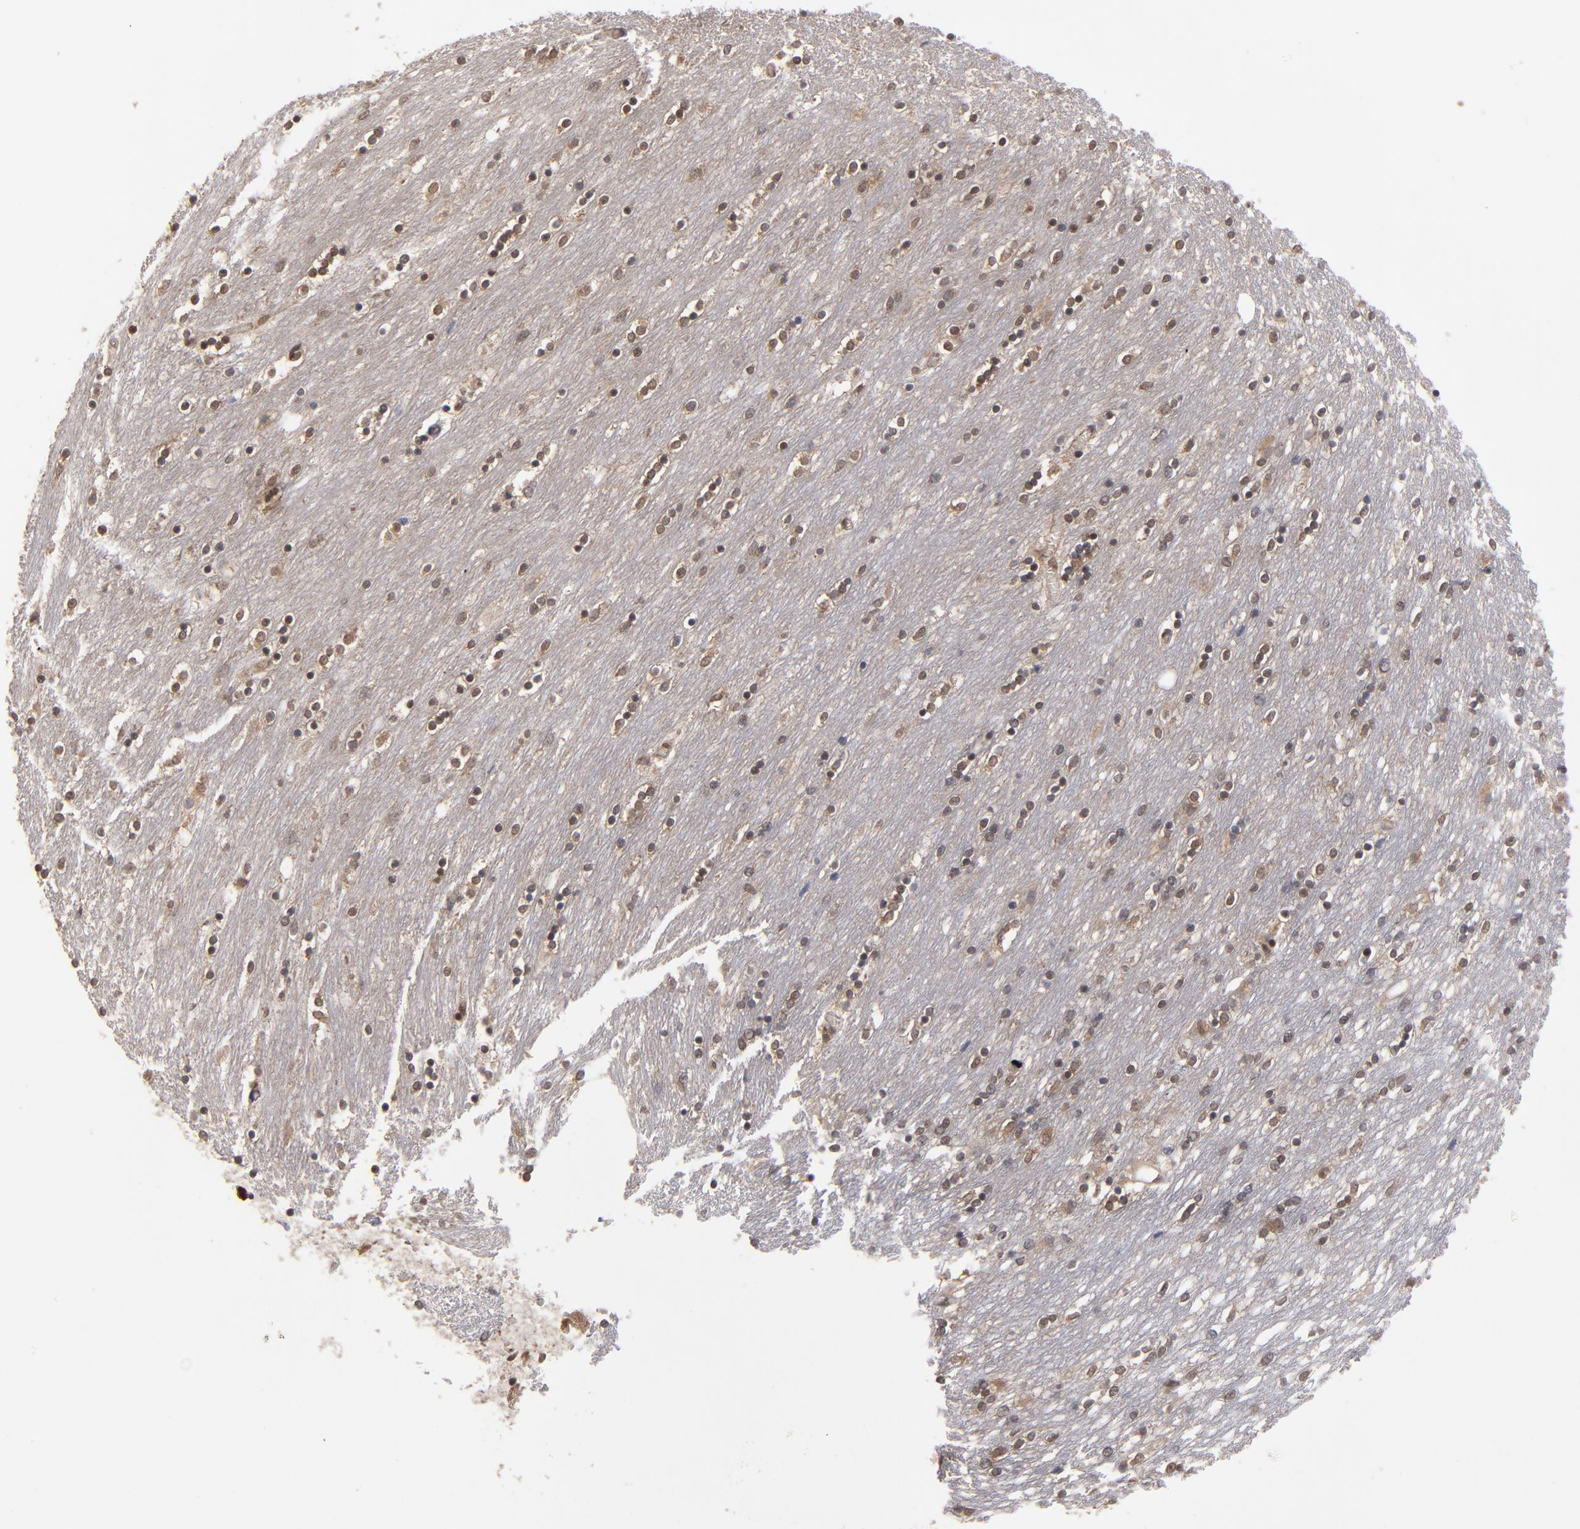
{"staining": {"intensity": "weak", "quantity": "<25%", "location": "nuclear"}, "tissue": "caudate", "cell_type": "Glial cells", "image_type": "normal", "snomed": [{"axis": "morphology", "description": "Normal tissue, NOS"}, {"axis": "topography", "description": "Lateral ventricle wall"}], "caption": "IHC image of normal caudate: caudate stained with DAB (3,3'-diaminobenzidine) shows no significant protein expression in glial cells. The staining was performed using DAB to visualize the protein expression in brown, while the nuclei were stained in blue with hematoxylin (Magnification: 20x).", "gene": "HUWE1", "patient": {"sex": "female", "age": 54}}